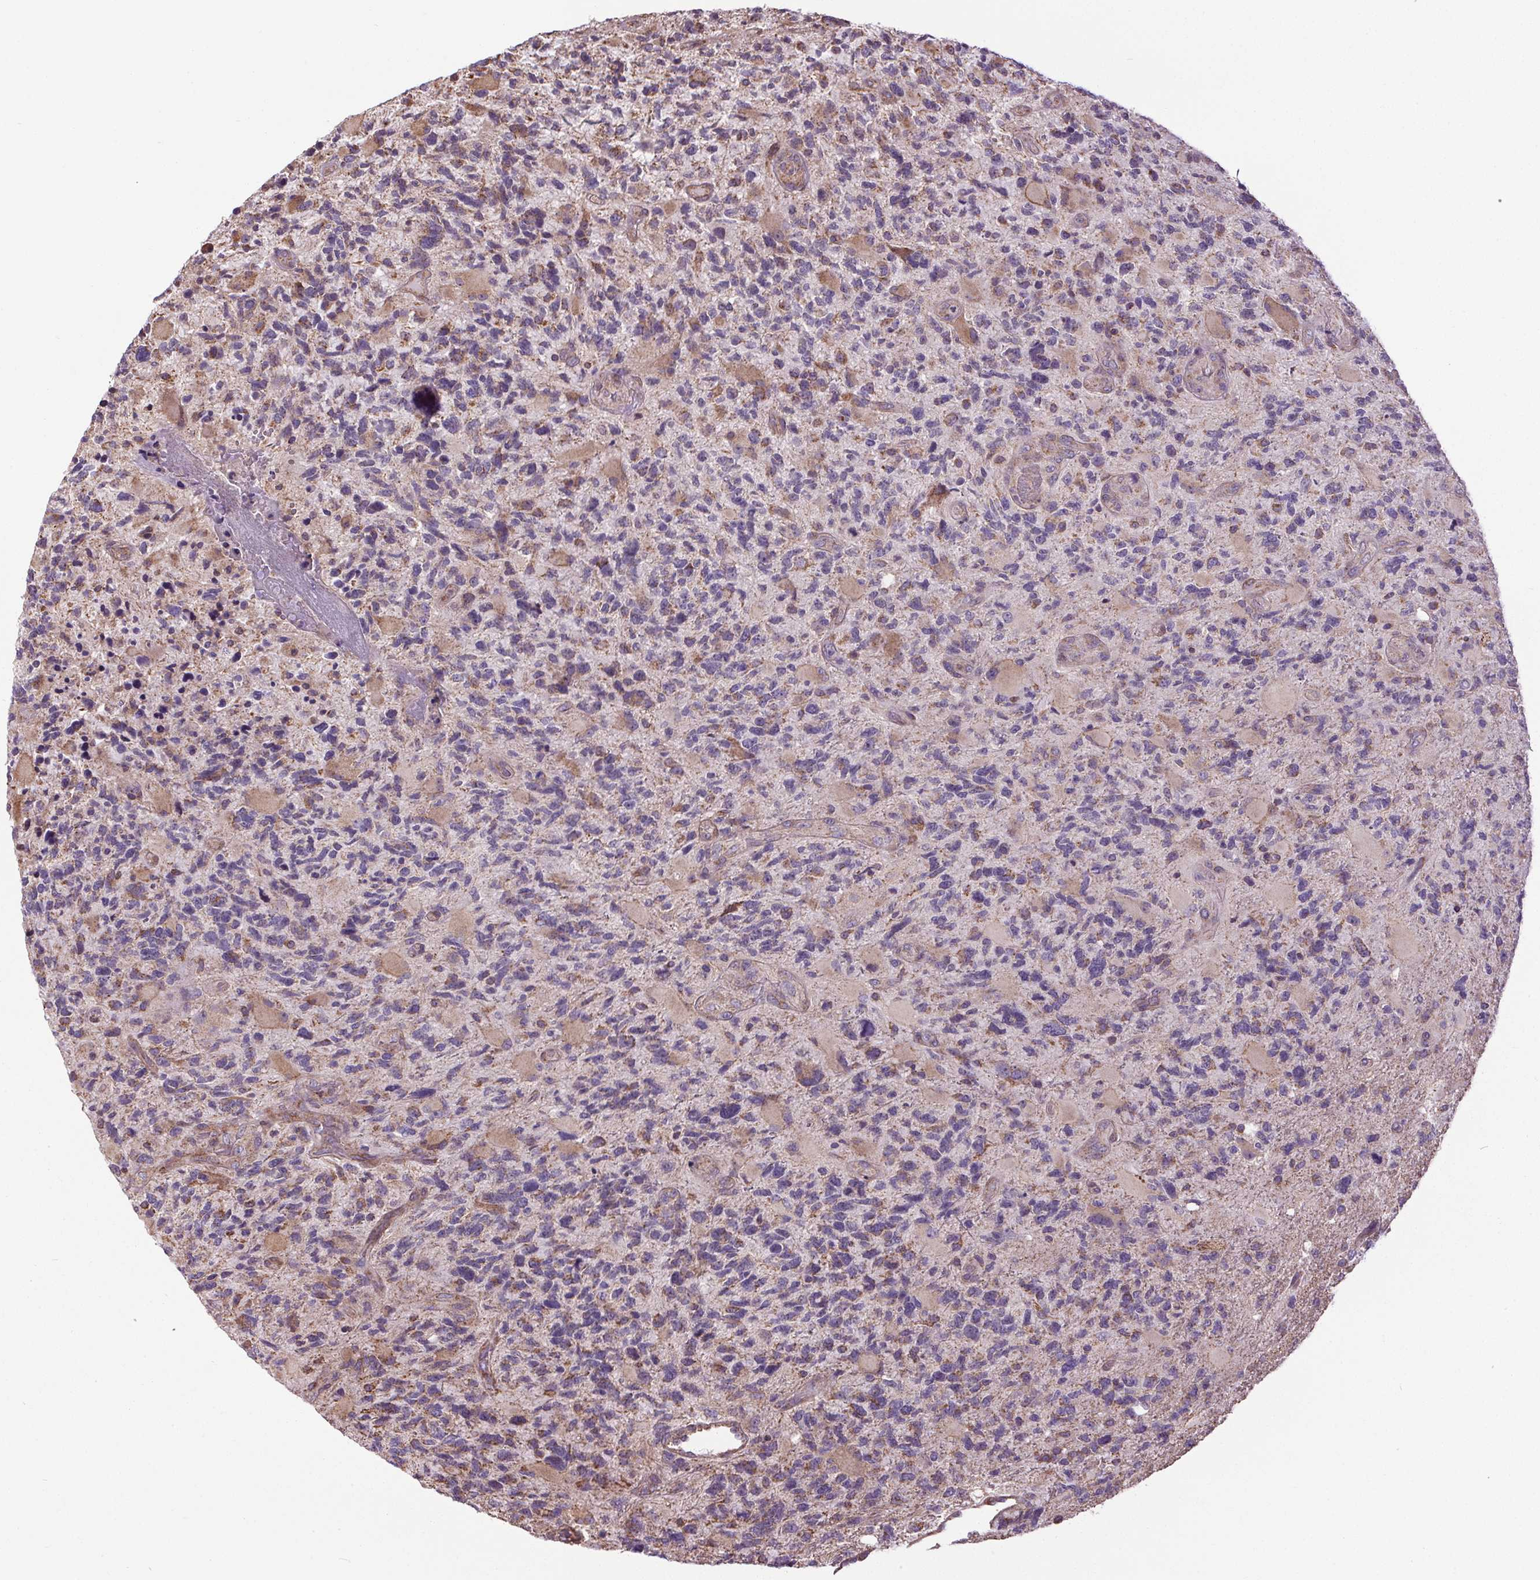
{"staining": {"intensity": "negative", "quantity": "none", "location": "none"}, "tissue": "glioma", "cell_type": "Tumor cells", "image_type": "cancer", "snomed": [{"axis": "morphology", "description": "Glioma, malignant, High grade"}, {"axis": "topography", "description": "Brain"}], "caption": "Immunohistochemical staining of malignant glioma (high-grade) exhibits no significant staining in tumor cells.", "gene": "ZNF548", "patient": {"sex": "female", "age": 71}}